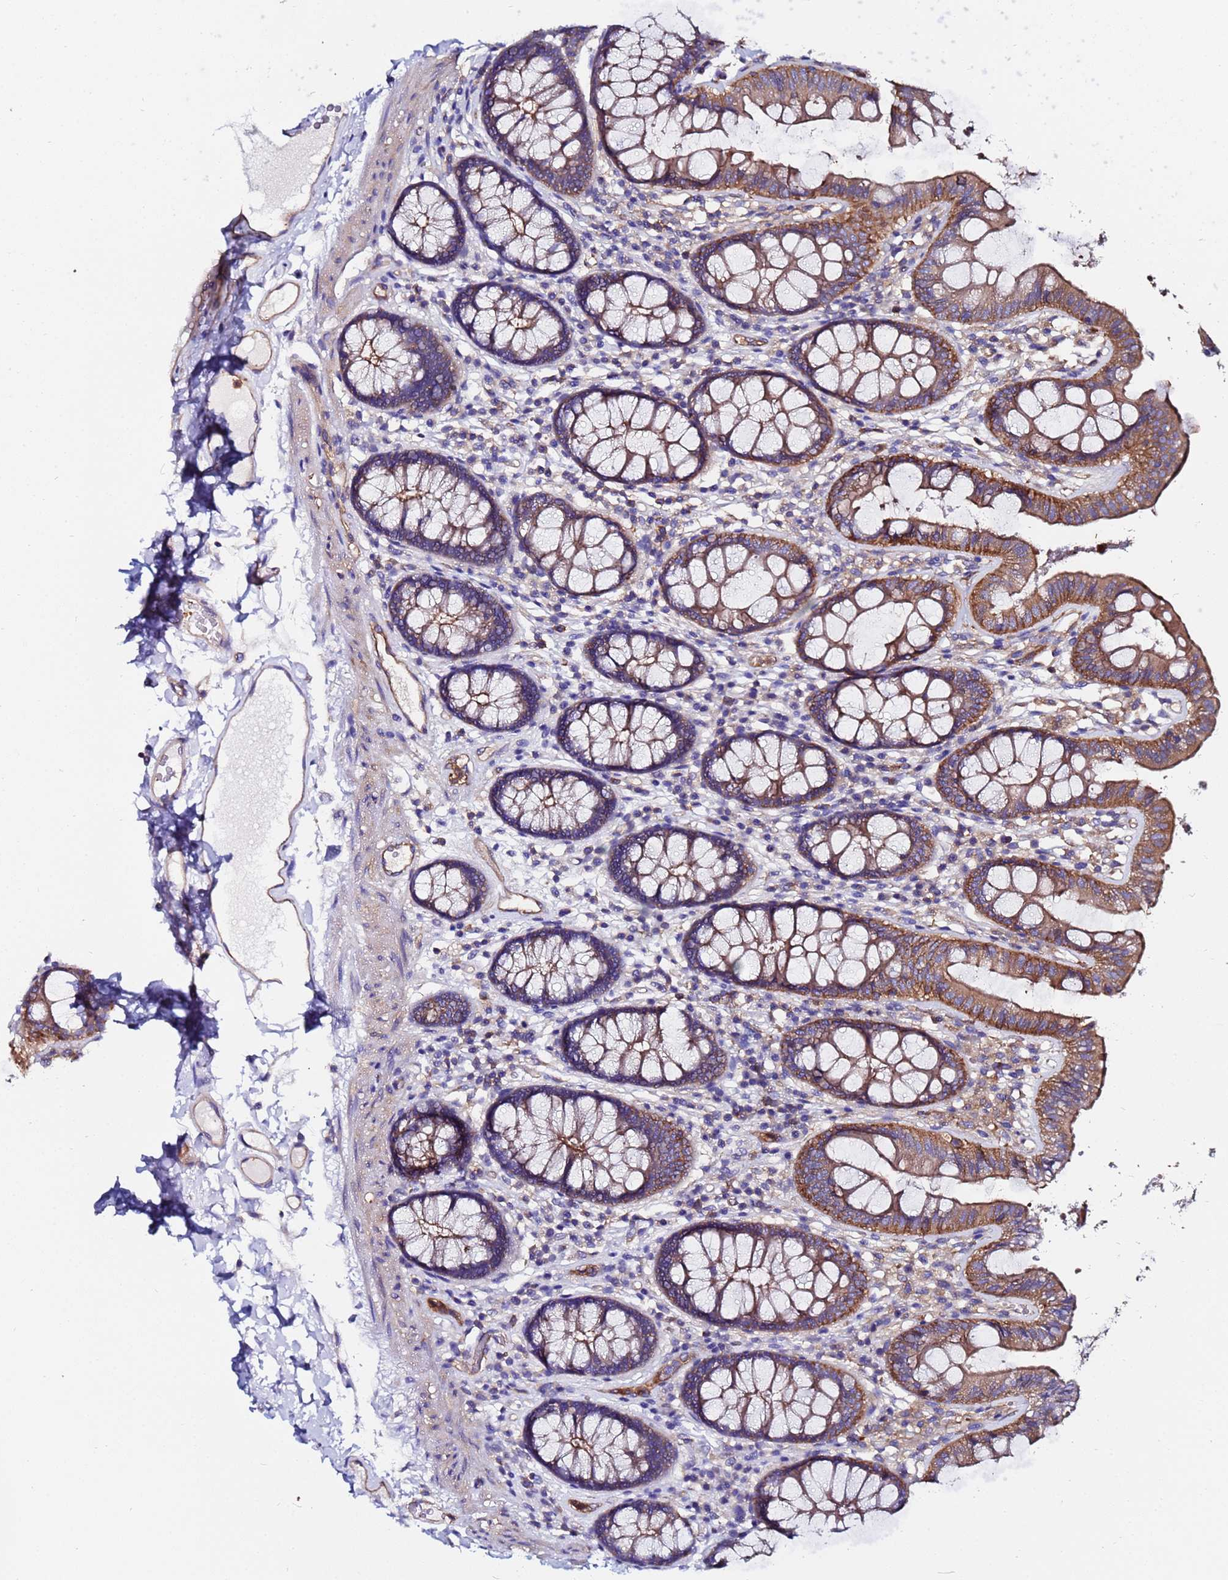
{"staining": {"intensity": "weak", "quantity": ">75%", "location": "cytoplasmic/membranous"}, "tissue": "colon", "cell_type": "Endothelial cells", "image_type": "normal", "snomed": [{"axis": "morphology", "description": "Normal tissue, NOS"}, {"axis": "topography", "description": "Colon"}], "caption": "Protein expression analysis of unremarkable human colon reveals weak cytoplasmic/membranous positivity in approximately >75% of endothelial cells. (DAB IHC, brown staining for protein, blue staining for nuclei).", "gene": "POTEE", "patient": {"sex": "male", "age": 84}}